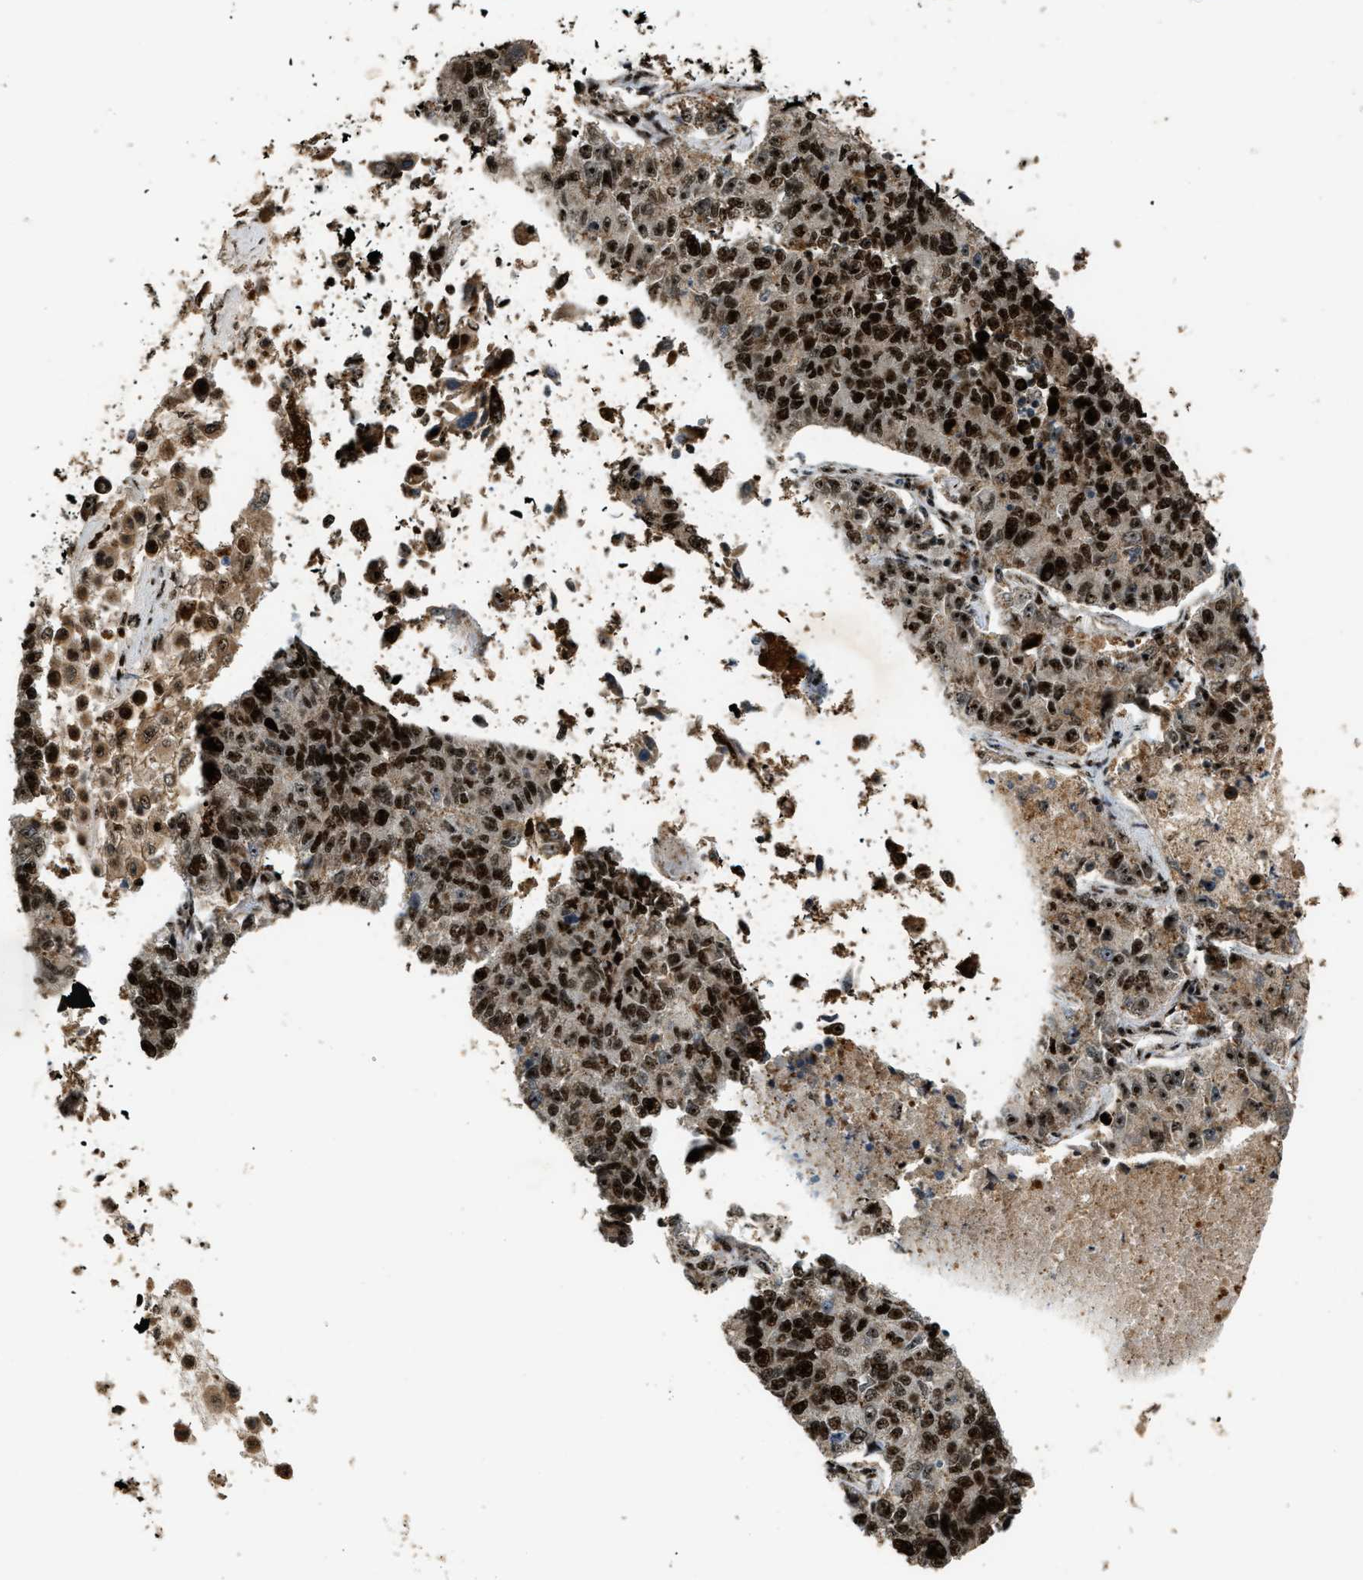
{"staining": {"intensity": "strong", "quantity": ">75%", "location": "nuclear"}, "tissue": "lung cancer", "cell_type": "Tumor cells", "image_type": "cancer", "snomed": [{"axis": "morphology", "description": "Adenocarcinoma, NOS"}, {"axis": "topography", "description": "Lung"}], "caption": "A brown stain shows strong nuclear positivity of a protein in human lung cancer tumor cells. The staining was performed using DAB (3,3'-diaminobenzidine) to visualize the protein expression in brown, while the nuclei were stained in blue with hematoxylin (Magnification: 20x).", "gene": "ZNF687", "patient": {"sex": "male", "age": 49}}